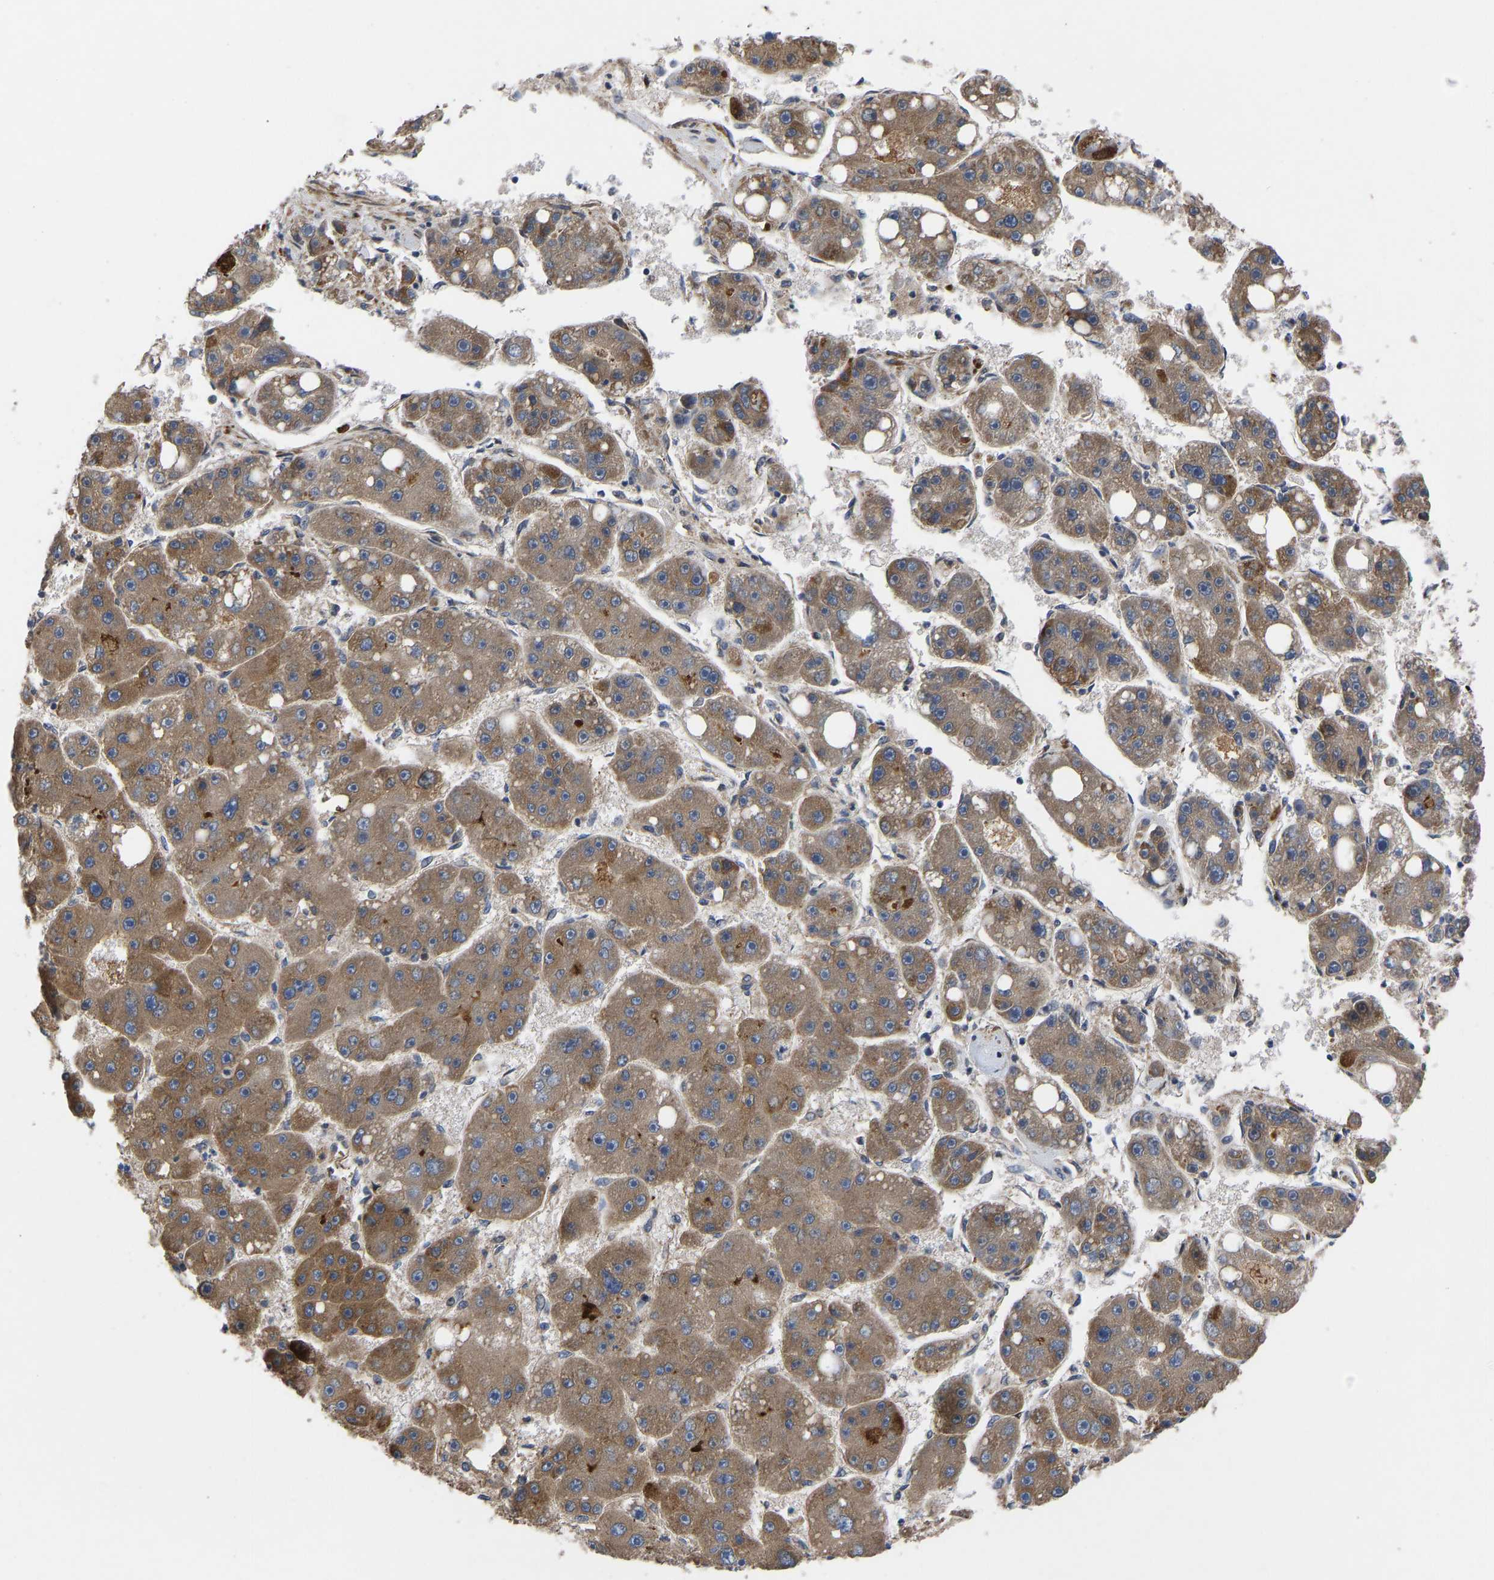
{"staining": {"intensity": "moderate", "quantity": ">75%", "location": "cytoplasmic/membranous"}, "tissue": "liver cancer", "cell_type": "Tumor cells", "image_type": "cancer", "snomed": [{"axis": "morphology", "description": "Carcinoma, Hepatocellular, NOS"}, {"axis": "topography", "description": "Liver"}], "caption": "A photomicrograph showing moderate cytoplasmic/membranous positivity in approximately >75% of tumor cells in liver cancer, as visualized by brown immunohistochemical staining.", "gene": "FRRS1", "patient": {"sex": "female", "age": 61}}